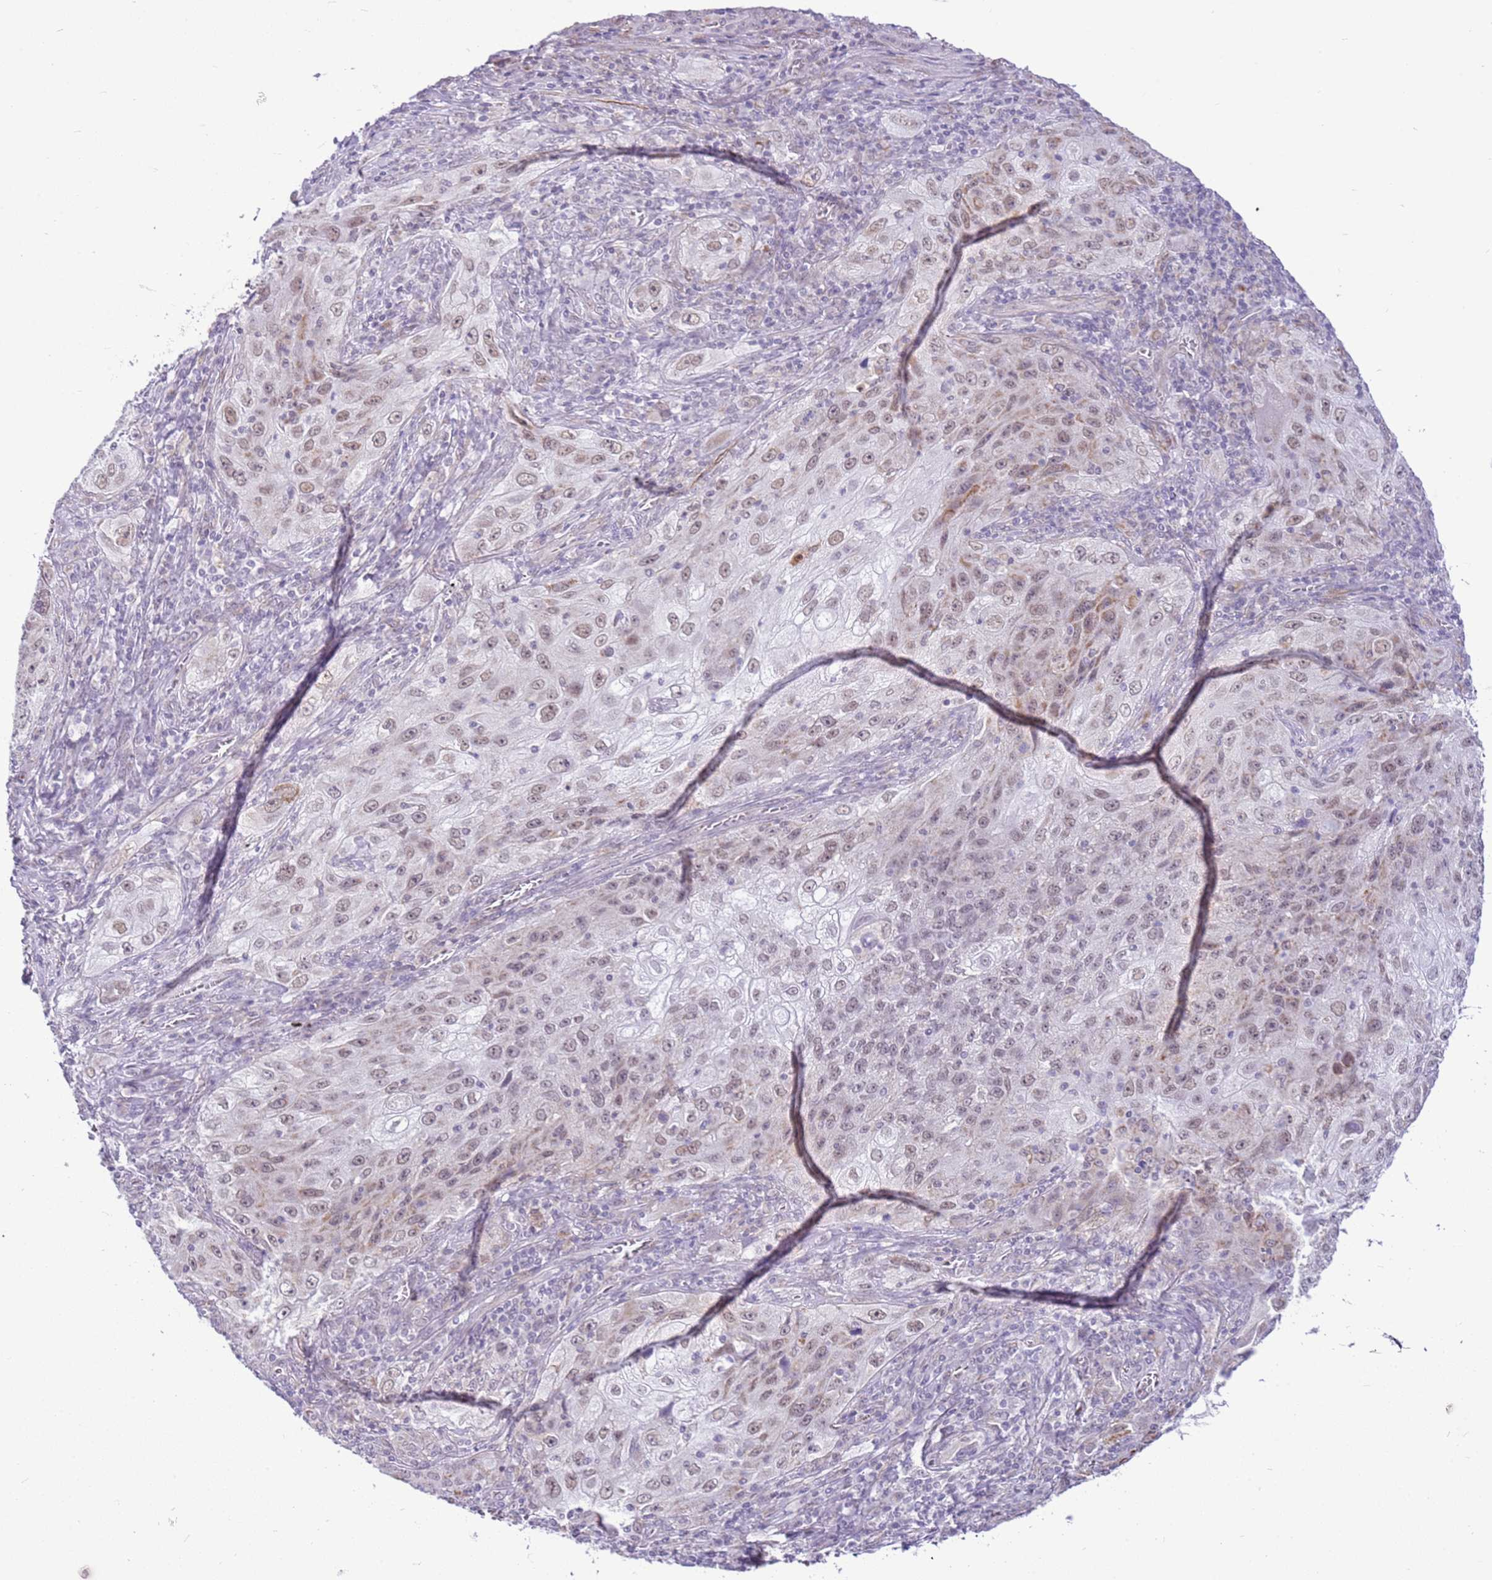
{"staining": {"intensity": "weak", "quantity": ">75%", "location": "nuclear"}, "tissue": "lung cancer", "cell_type": "Tumor cells", "image_type": "cancer", "snomed": [{"axis": "morphology", "description": "Squamous cell carcinoma, NOS"}, {"axis": "topography", "description": "Lung"}], "caption": "Tumor cells display low levels of weak nuclear staining in approximately >75% of cells in human lung cancer. (DAB IHC, brown staining for protein, blue staining for nuclei).", "gene": "SMIM4", "patient": {"sex": "female", "age": 69}}